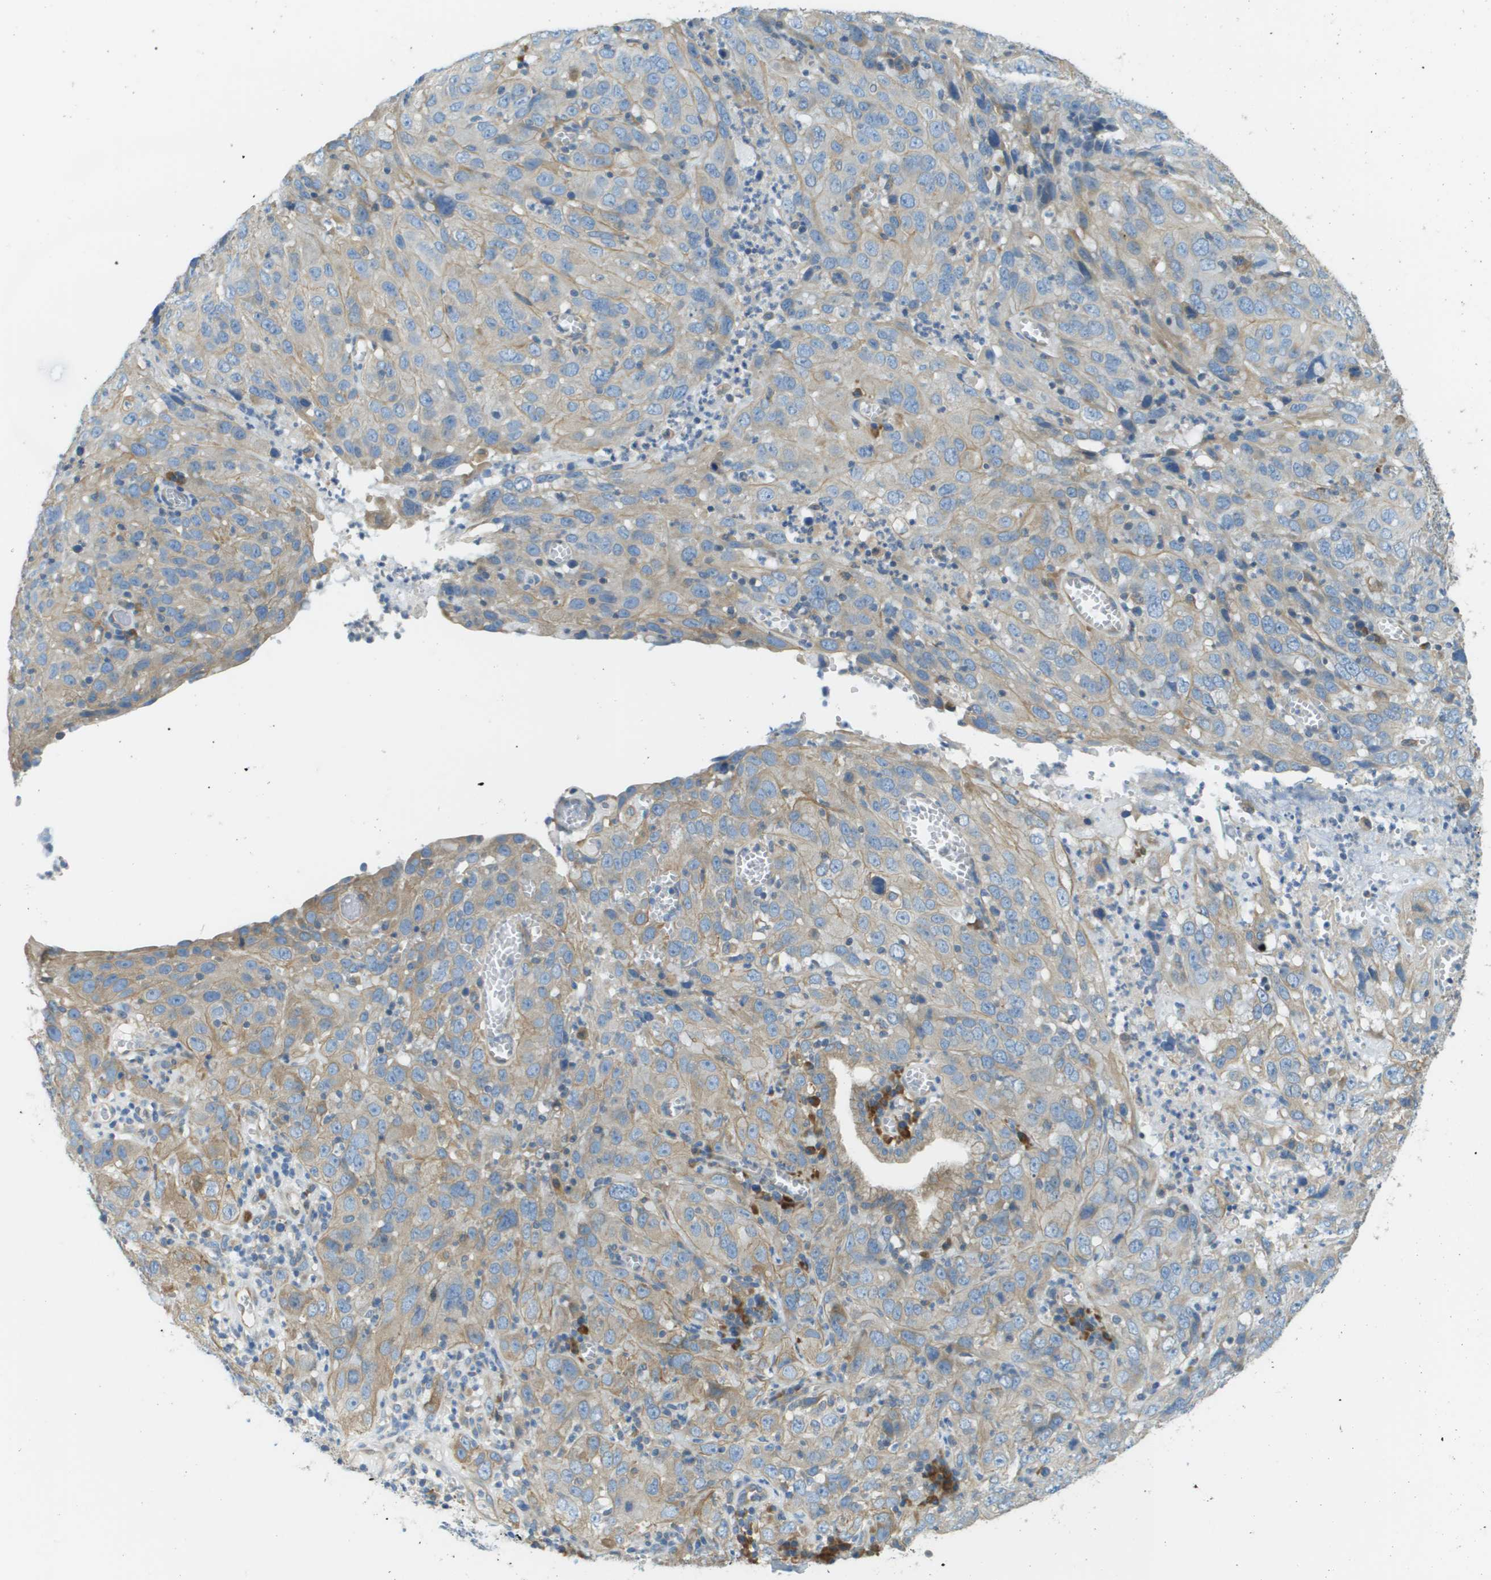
{"staining": {"intensity": "weak", "quantity": "25%-75%", "location": "cytoplasmic/membranous"}, "tissue": "cervical cancer", "cell_type": "Tumor cells", "image_type": "cancer", "snomed": [{"axis": "morphology", "description": "Squamous cell carcinoma, NOS"}, {"axis": "topography", "description": "Cervix"}], "caption": "Tumor cells reveal low levels of weak cytoplasmic/membranous staining in approximately 25%-75% of cells in human cervical cancer. (DAB IHC, brown staining for protein, blue staining for nuclei).", "gene": "DNAJB11", "patient": {"sex": "female", "age": 32}}